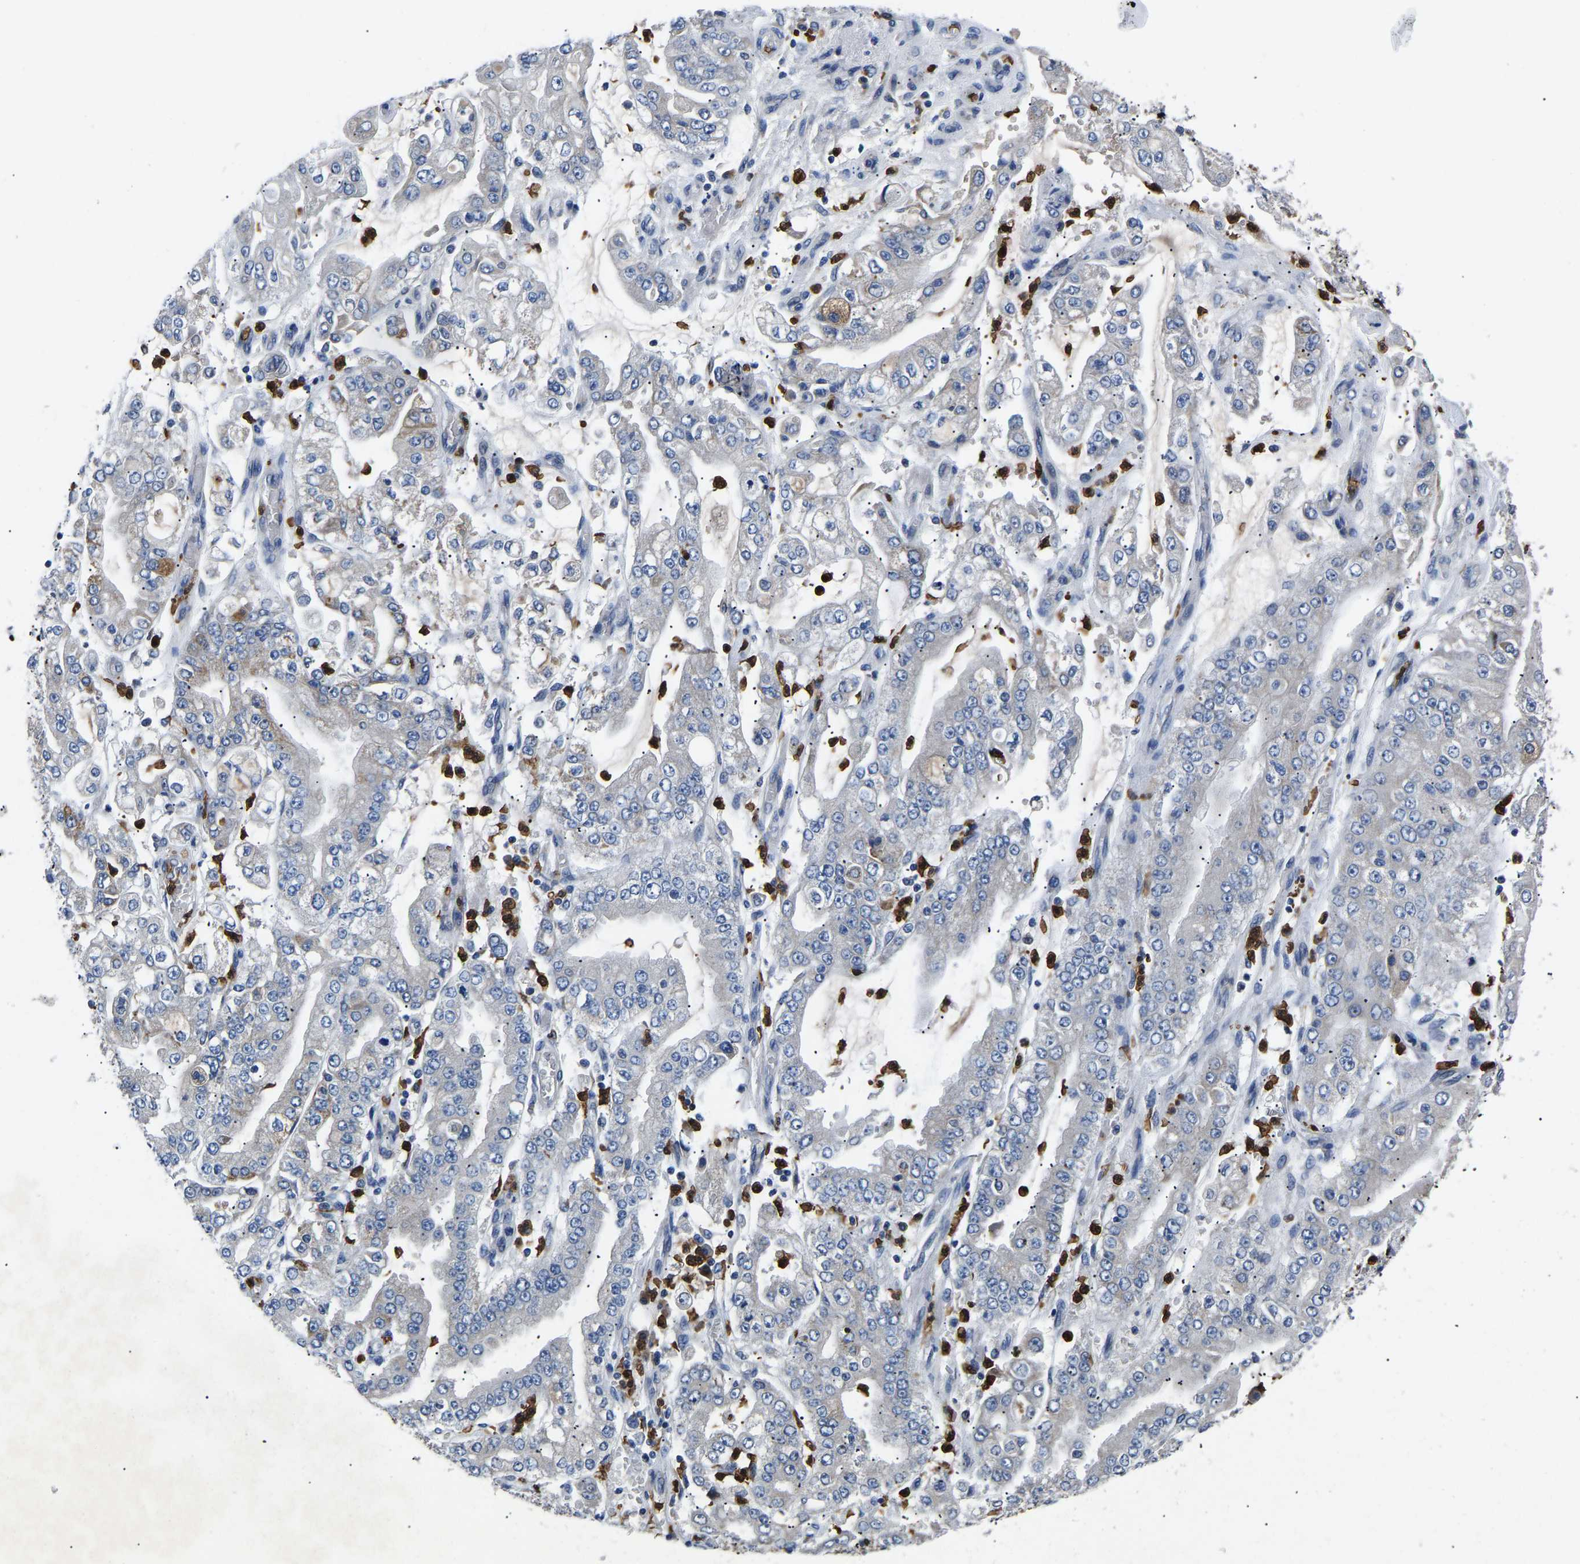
{"staining": {"intensity": "negative", "quantity": "none", "location": "none"}, "tissue": "stomach cancer", "cell_type": "Tumor cells", "image_type": "cancer", "snomed": [{"axis": "morphology", "description": "Adenocarcinoma, NOS"}, {"axis": "topography", "description": "Stomach"}], "caption": "There is no significant positivity in tumor cells of stomach cancer. (DAB immunohistochemistry with hematoxylin counter stain).", "gene": "TOR1B", "patient": {"sex": "male", "age": 76}}